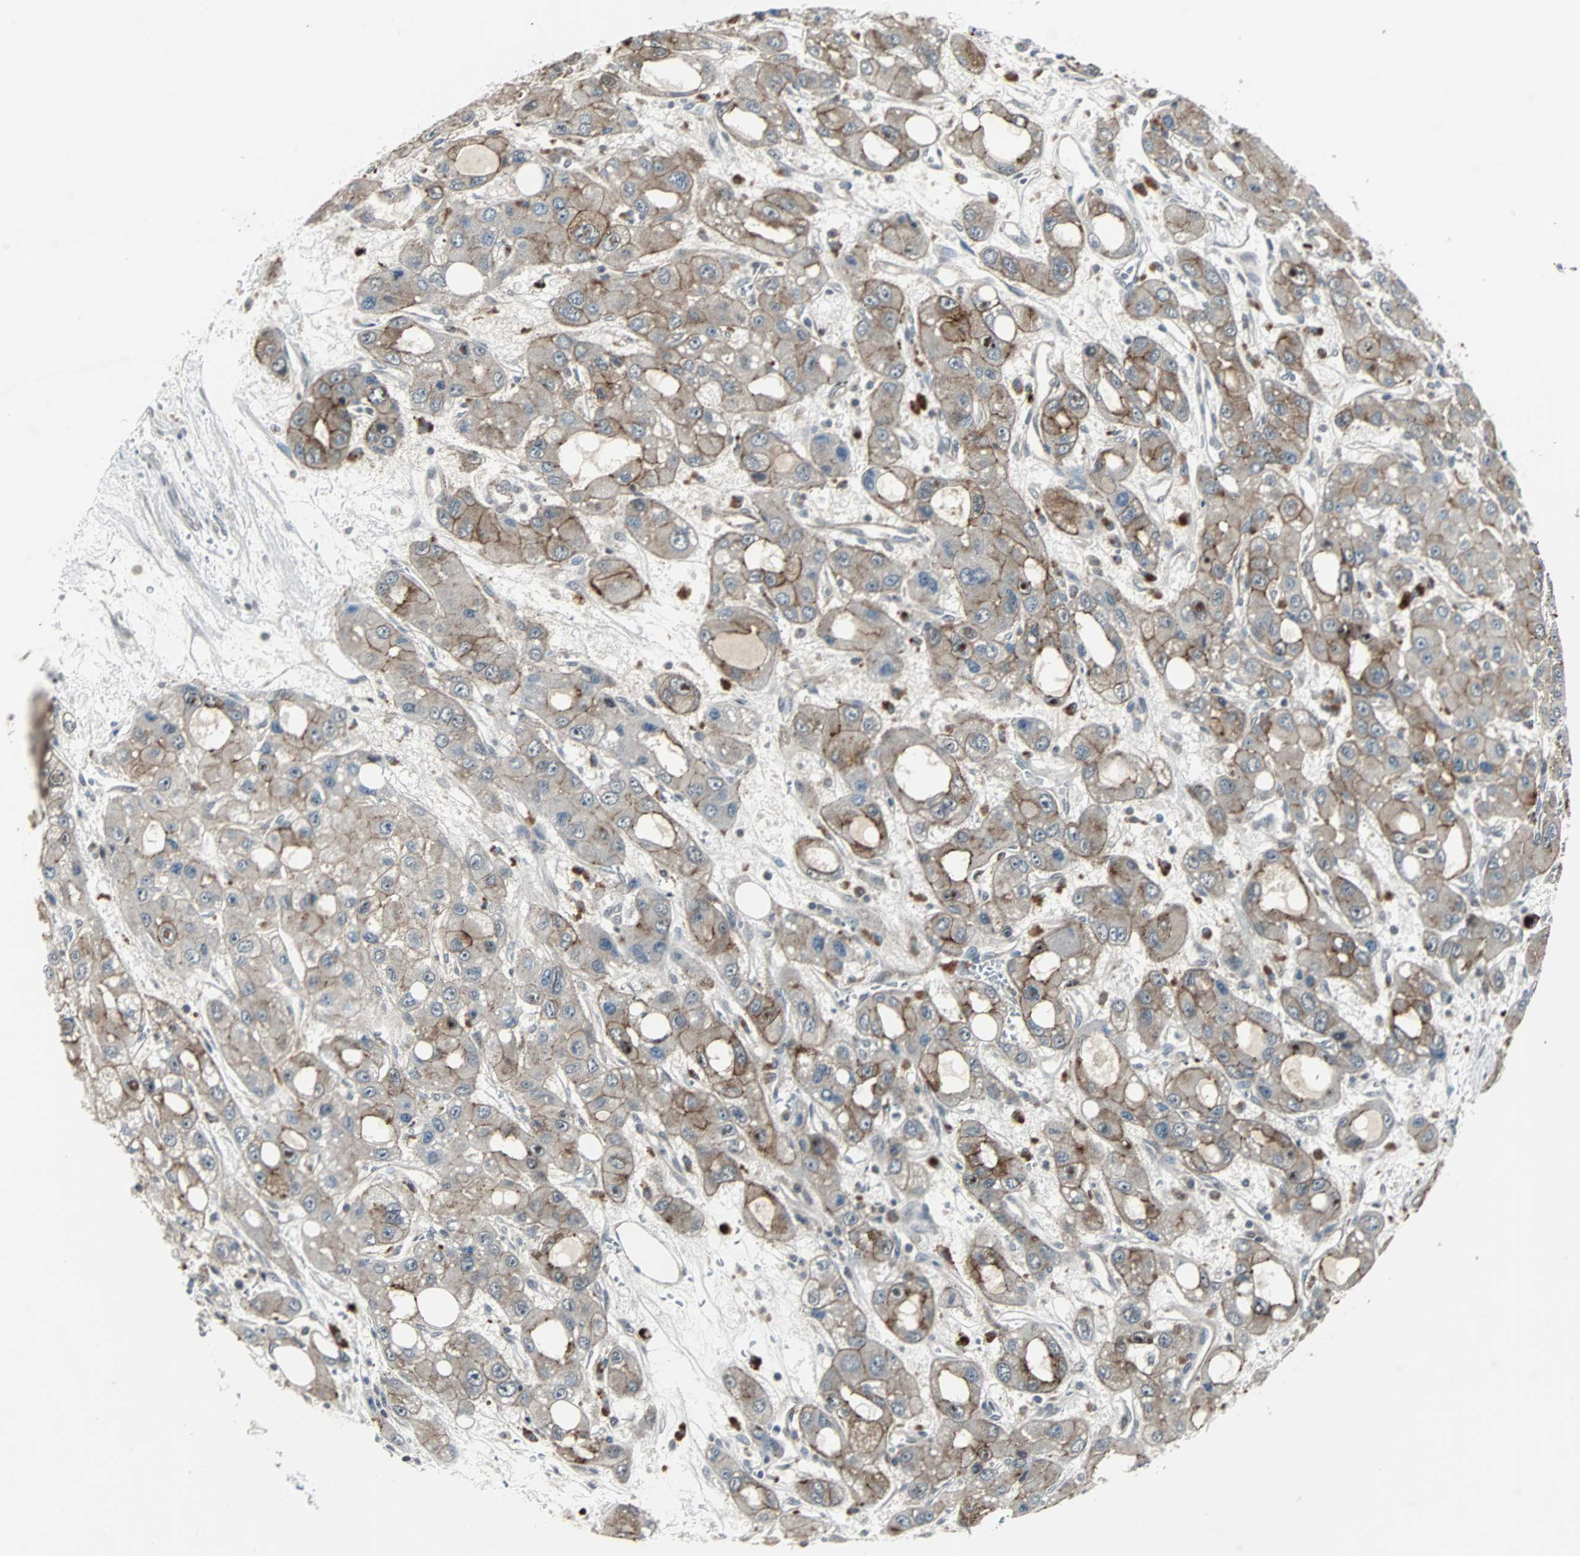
{"staining": {"intensity": "weak", "quantity": ">75%", "location": "cytoplasmic/membranous"}, "tissue": "liver cancer", "cell_type": "Tumor cells", "image_type": "cancer", "snomed": [{"axis": "morphology", "description": "Carcinoma, Hepatocellular, NOS"}, {"axis": "topography", "description": "Liver"}], "caption": "Immunohistochemical staining of human liver cancer (hepatocellular carcinoma) exhibits low levels of weak cytoplasmic/membranous expression in about >75% of tumor cells. Using DAB (brown) and hematoxylin (blue) stains, captured at high magnification using brightfield microscopy.", "gene": "LSR", "patient": {"sex": "male", "age": 55}}